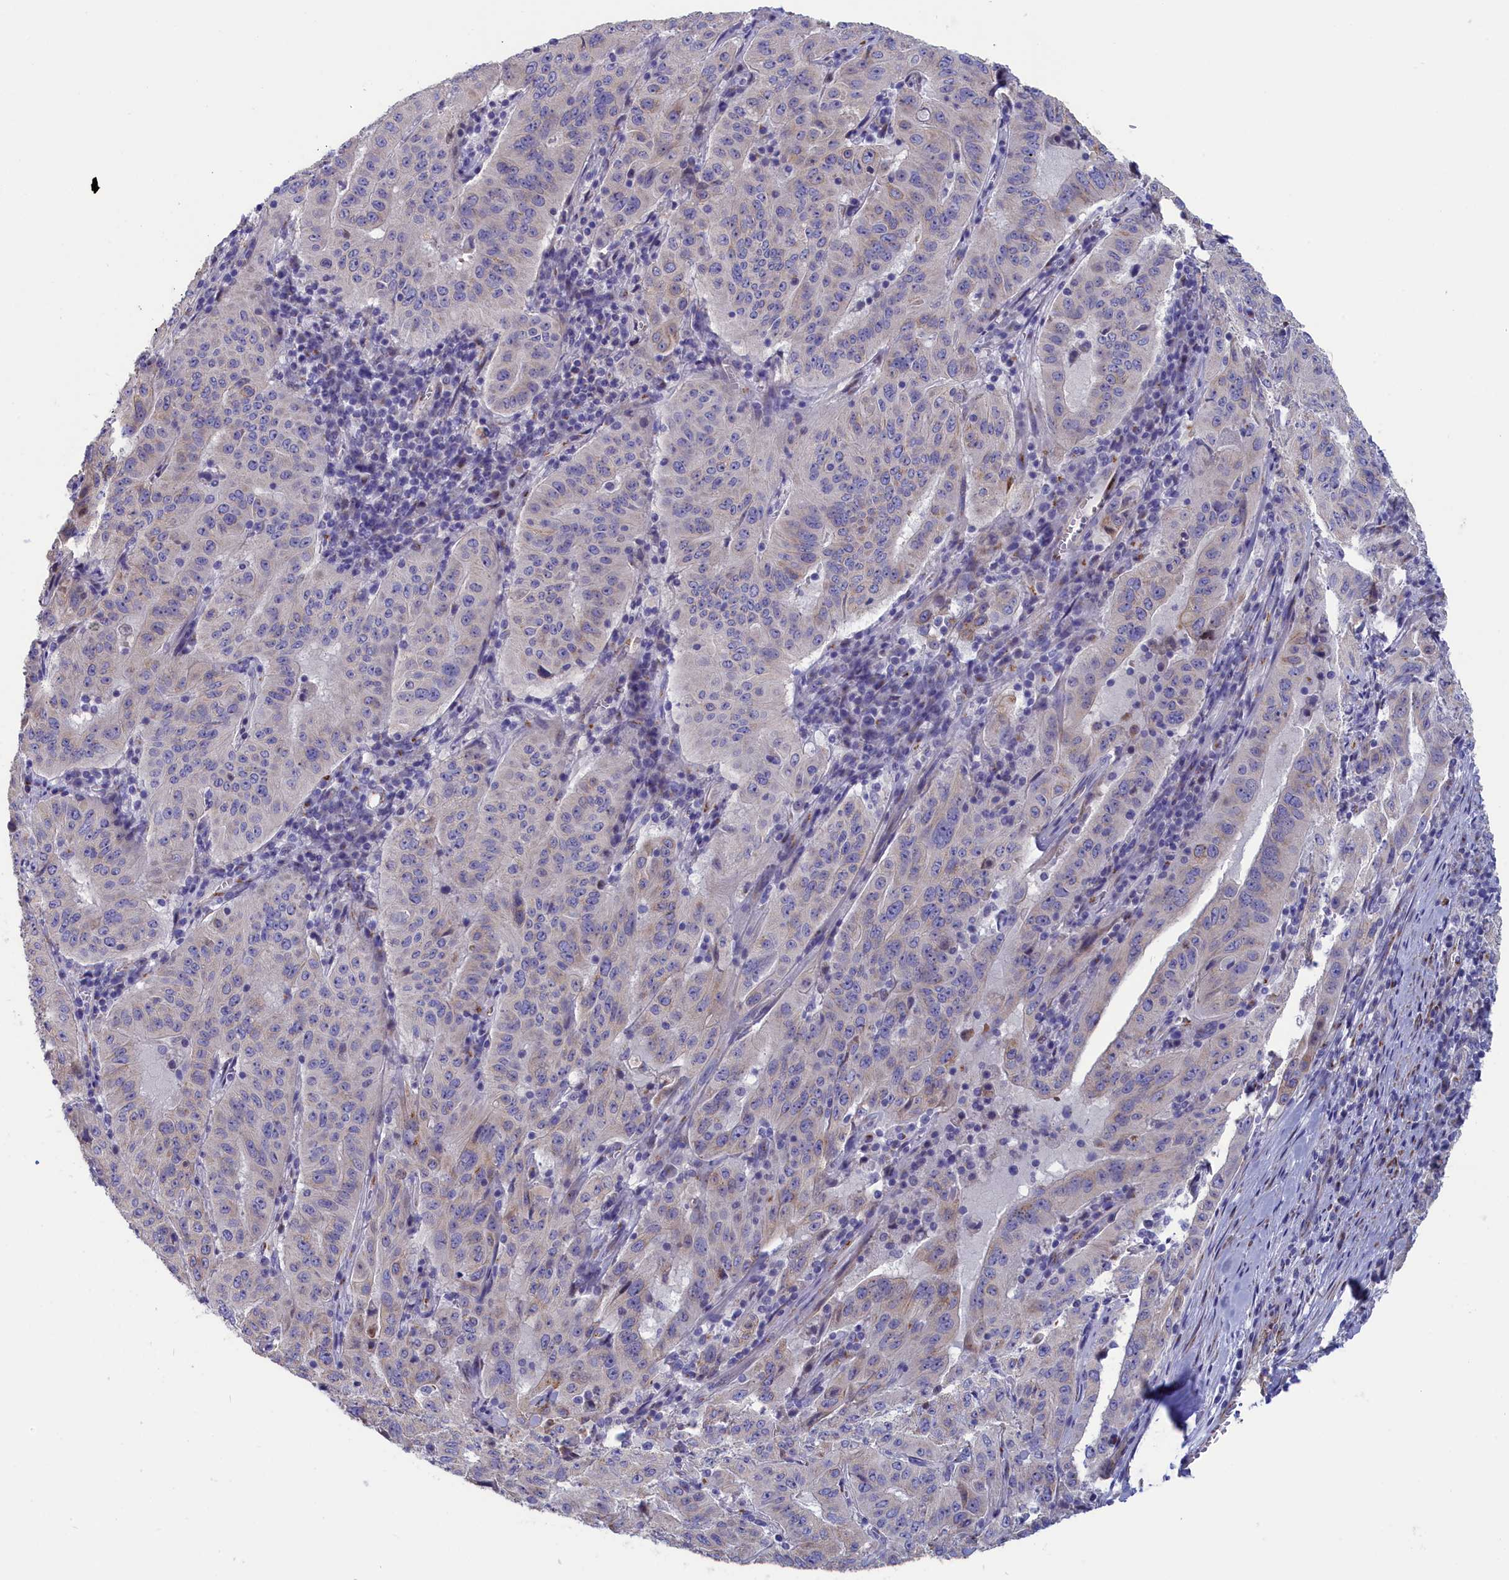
{"staining": {"intensity": "weak", "quantity": "<25%", "location": "cytoplasmic/membranous"}, "tissue": "pancreatic cancer", "cell_type": "Tumor cells", "image_type": "cancer", "snomed": [{"axis": "morphology", "description": "Adenocarcinoma, NOS"}, {"axis": "topography", "description": "Pancreas"}], "caption": "Histopathology image shows no protein positivity in tumor cells of pancreatic cancer (adenocarcinoma) tissue.", "gene": "TUBGCP4", "patient": {"sex": "male", "age": 63}}